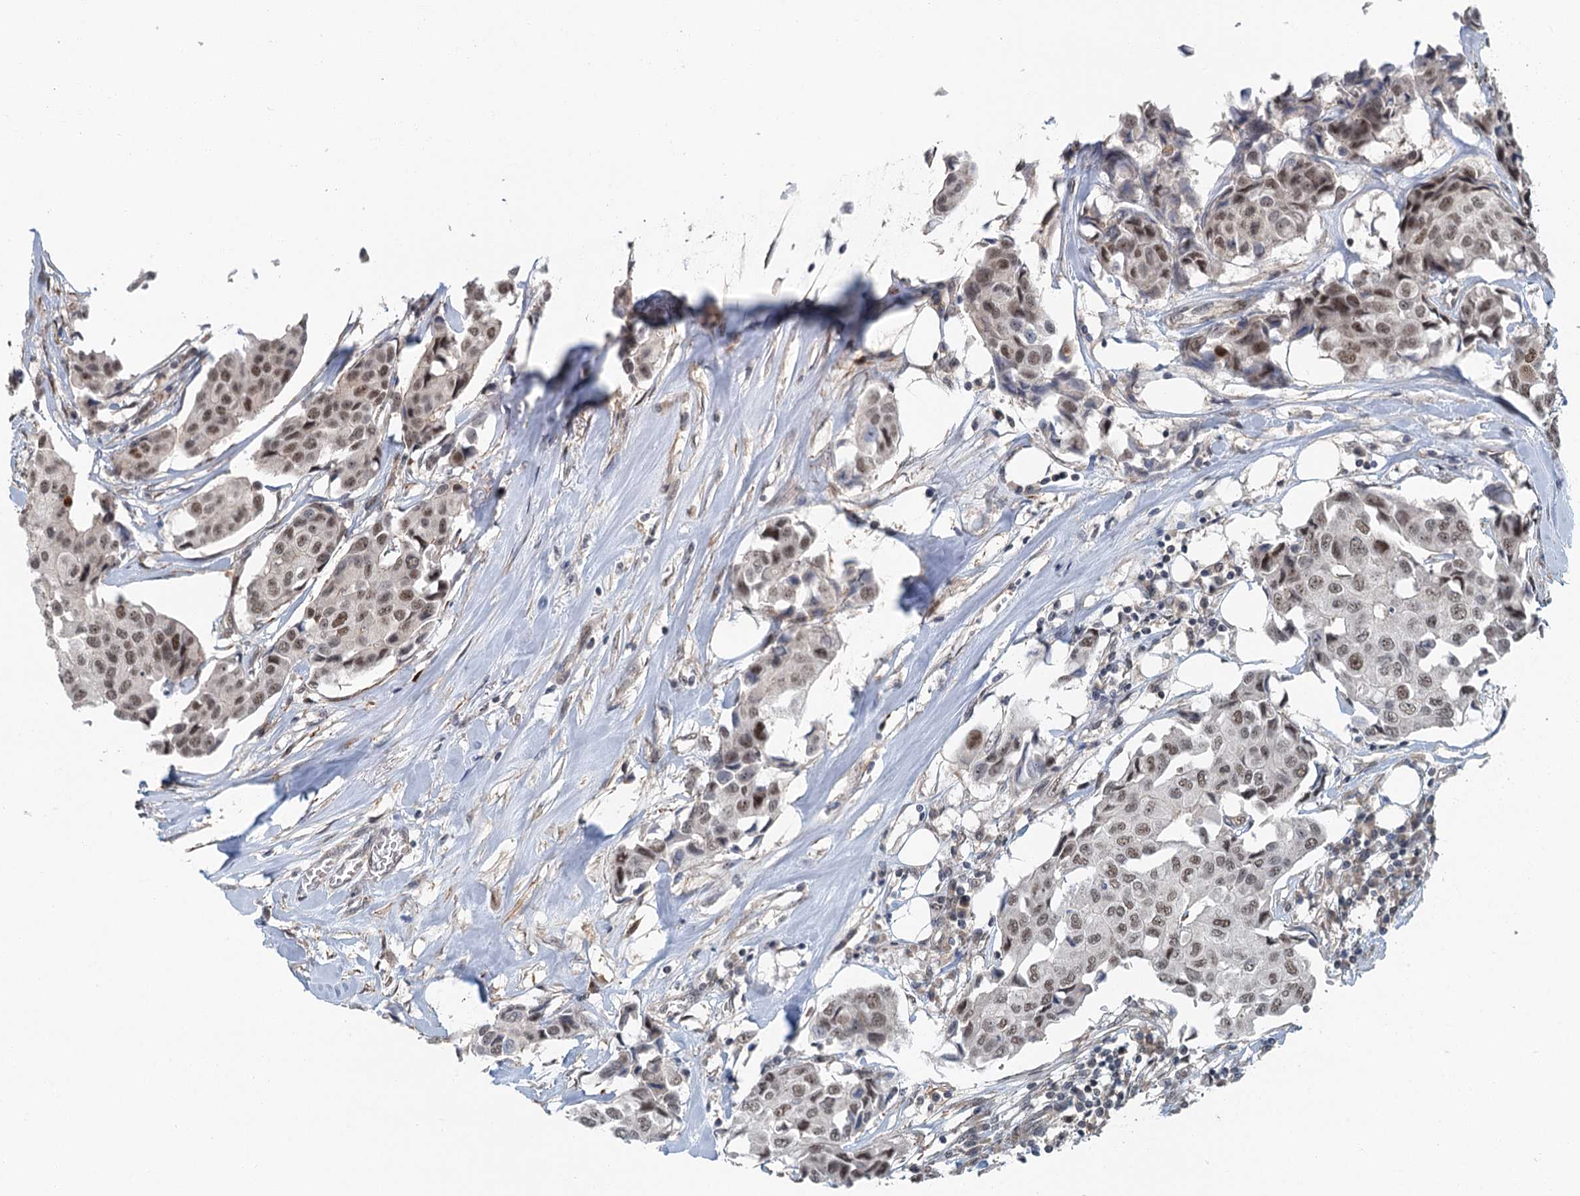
{"staining": {"intensity": "moderate", "quantity": ">75%", "location": "nuclear"}, "tissue": "breast cancer", "cell_type": "Tumor cells", "image_type": "cancer", "snomed": [{"axis": "morphology", "description": "Duct carcinoma"}, {"axis": "topography", "description": "Breast"}], "caption": "DAB immunohistochemical staining of breast cancer demonstrates moderate nuclear protein staining in about >75% of tumor cells.", "gene": "TAS2R42", "patient": {"sex": "female", "age": 80}}